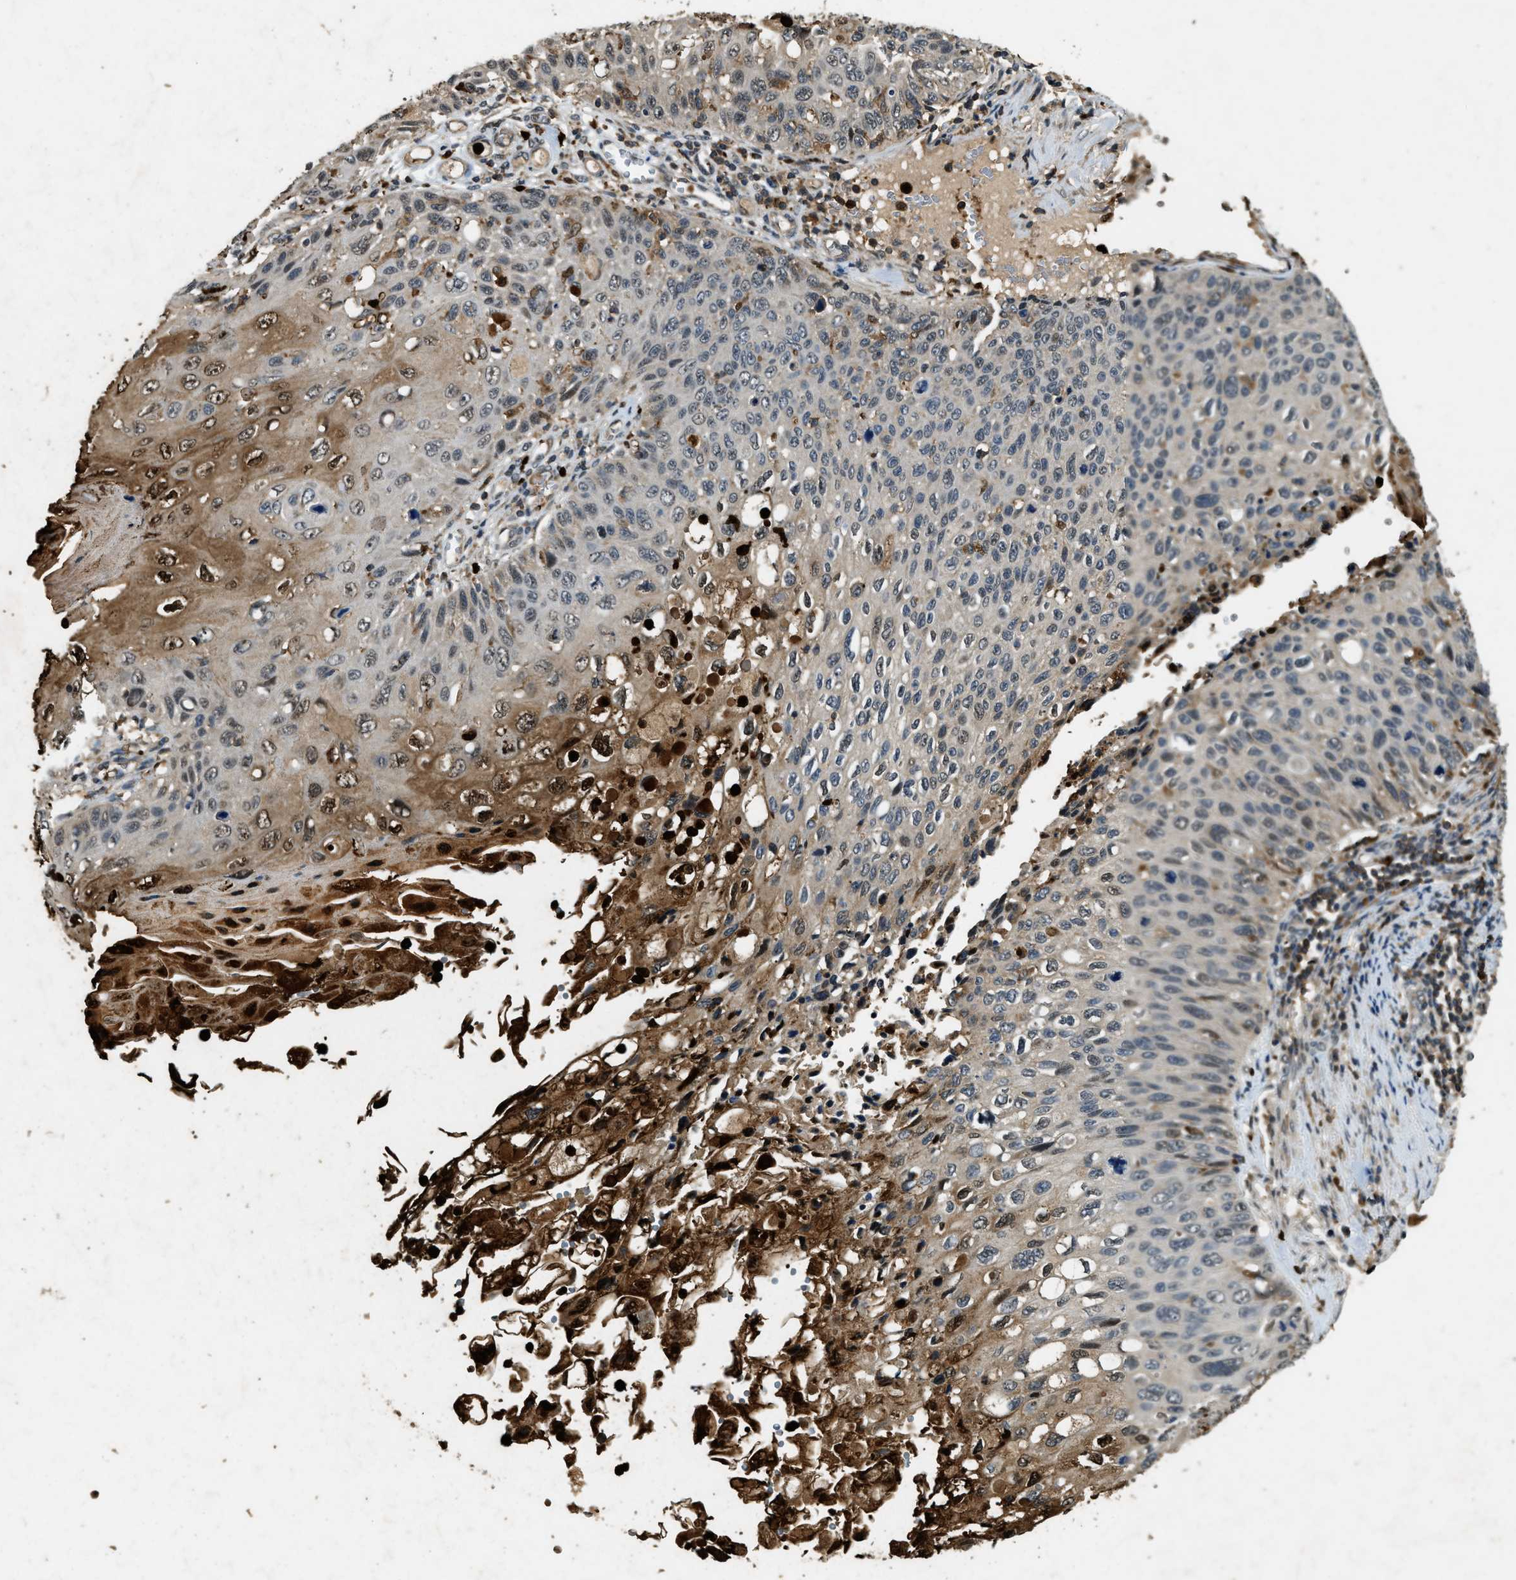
{"staining": {"intensity": "strong", "quantity": "25%-75%", "location": "cytoplasmic/membranous,nuclear"}, "tissue": "cervical cancer", "cell_type": "Tumor cells", "image_type": "cancer", "snomed": [{"axis": "morphology", "description": "Squamous cell carcinoma, NOS"}, {"axis": "topography", "description": "Cervix"}], "caption": "Squamous cell carcinoma (cervical) stained for a protein (brown) exhibits strong cytoplasmic/membranous and nuclear positive positivity in about 25%-75% of tumor cells.", "gene": "RNF141", "patient": {"sex": "female", "age": 70}}